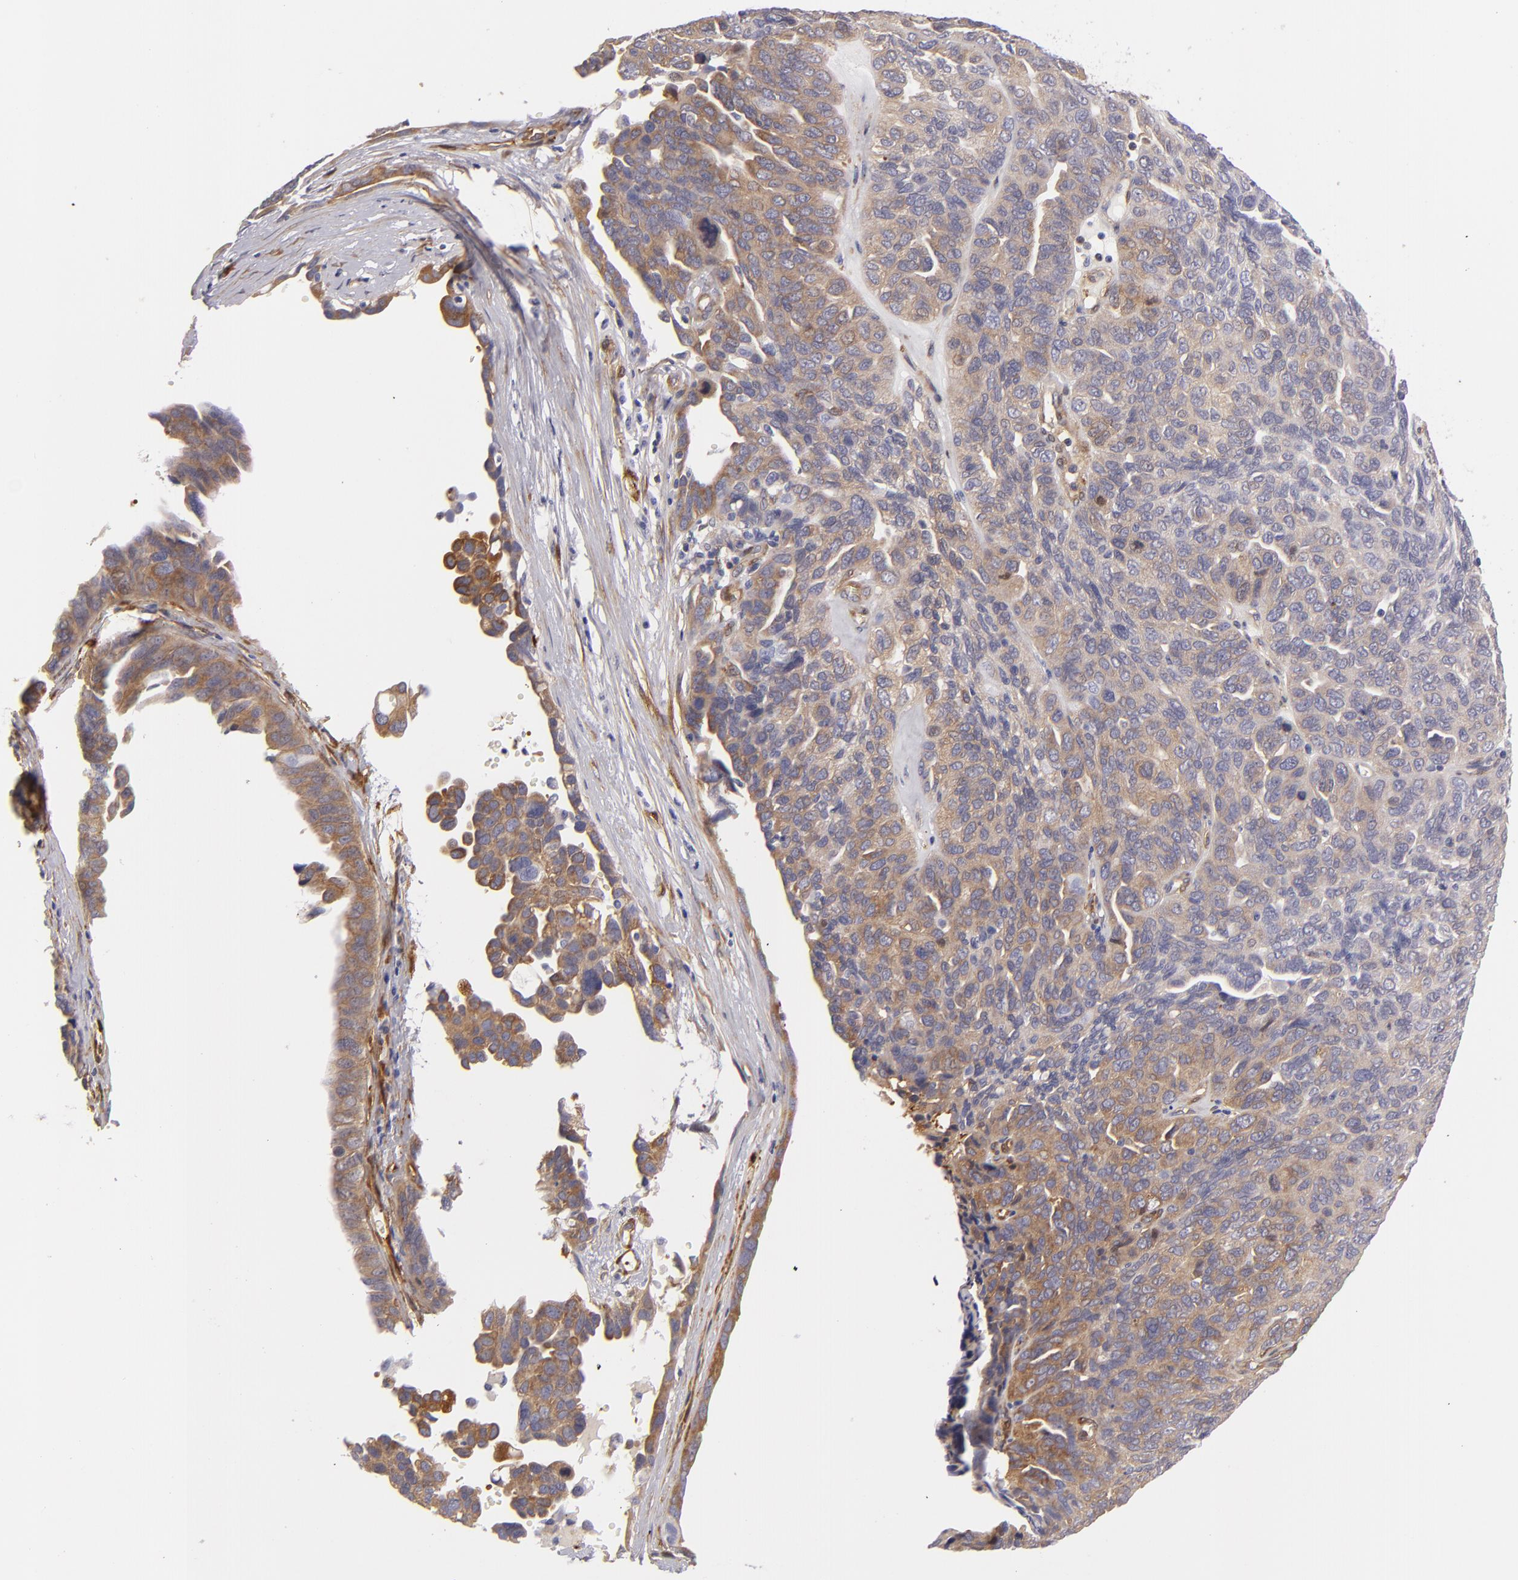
{"staining": {"intensity": "moderate", "quantity": "25%-75%", "location": "cytoplasmic/membranous"}, "tissue": "ovarian cancer", "cell_type": "Tumor cells", "image_type": "cancer", "snomed": [{"axis": "morphology", "description": "Cystadenocarcinoma, serous, NOS"}, {"axis": "topography", "description": "Ovary"}], "caption": "Immunohistochemical staining of human serous cystadenocarcinoma (ovarian) displays moderate cytoplasmic/membranous protein positivity in approximately 25%-75% of tumor cells.", "gene": "VCL", "patient": {"sex": "female", "age": 64}}